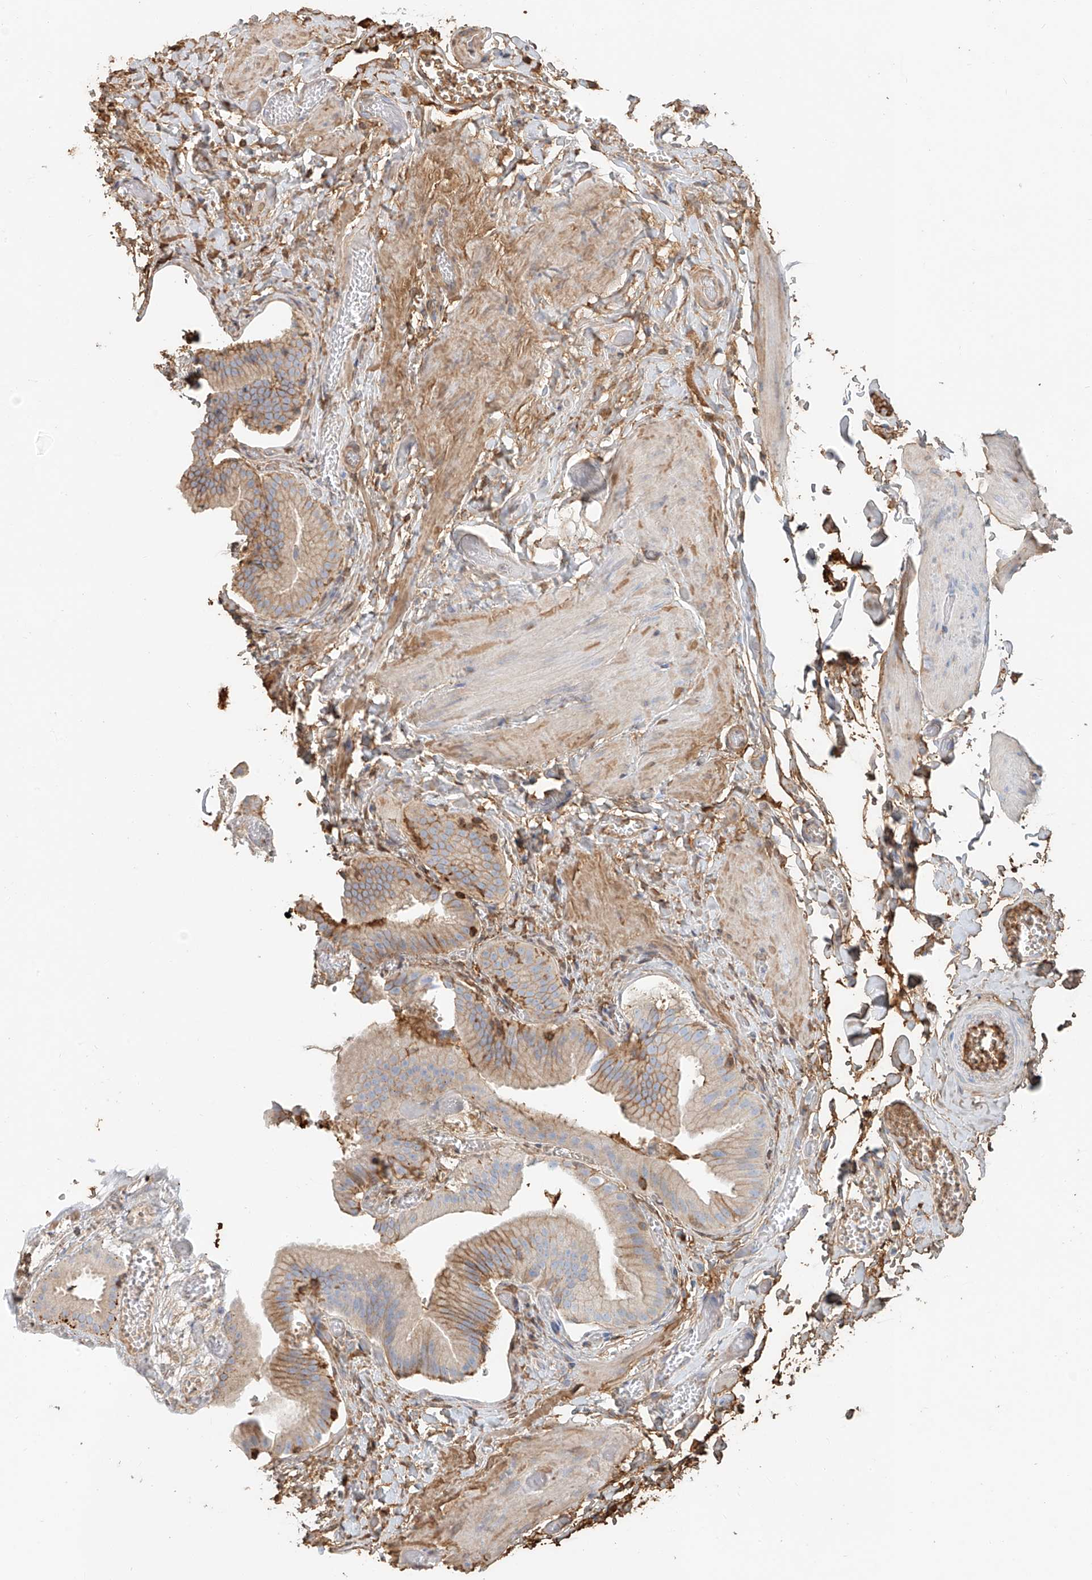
{"staining": {"intensity": "weak", "quantity": ">75%", "location": "cytoplasmic/membranous"}, "tissue": "gallbladder", "cell_type": "Glandular cells", "image_type": "normal", "snomed": [{"axis": "morphology", "description": "Normal tissue, NOS"}, {"axis": "topography", "description": "Gallbladder"}], "caption": "An IHC micrograph of normal tissue is shown. Protein staining in brown highlights weak cytoplasmic/membranous positivity in gallbladder within glandular cells.", "gene": "ZFP30", "patient": {"sex": "female", "age": 64}}